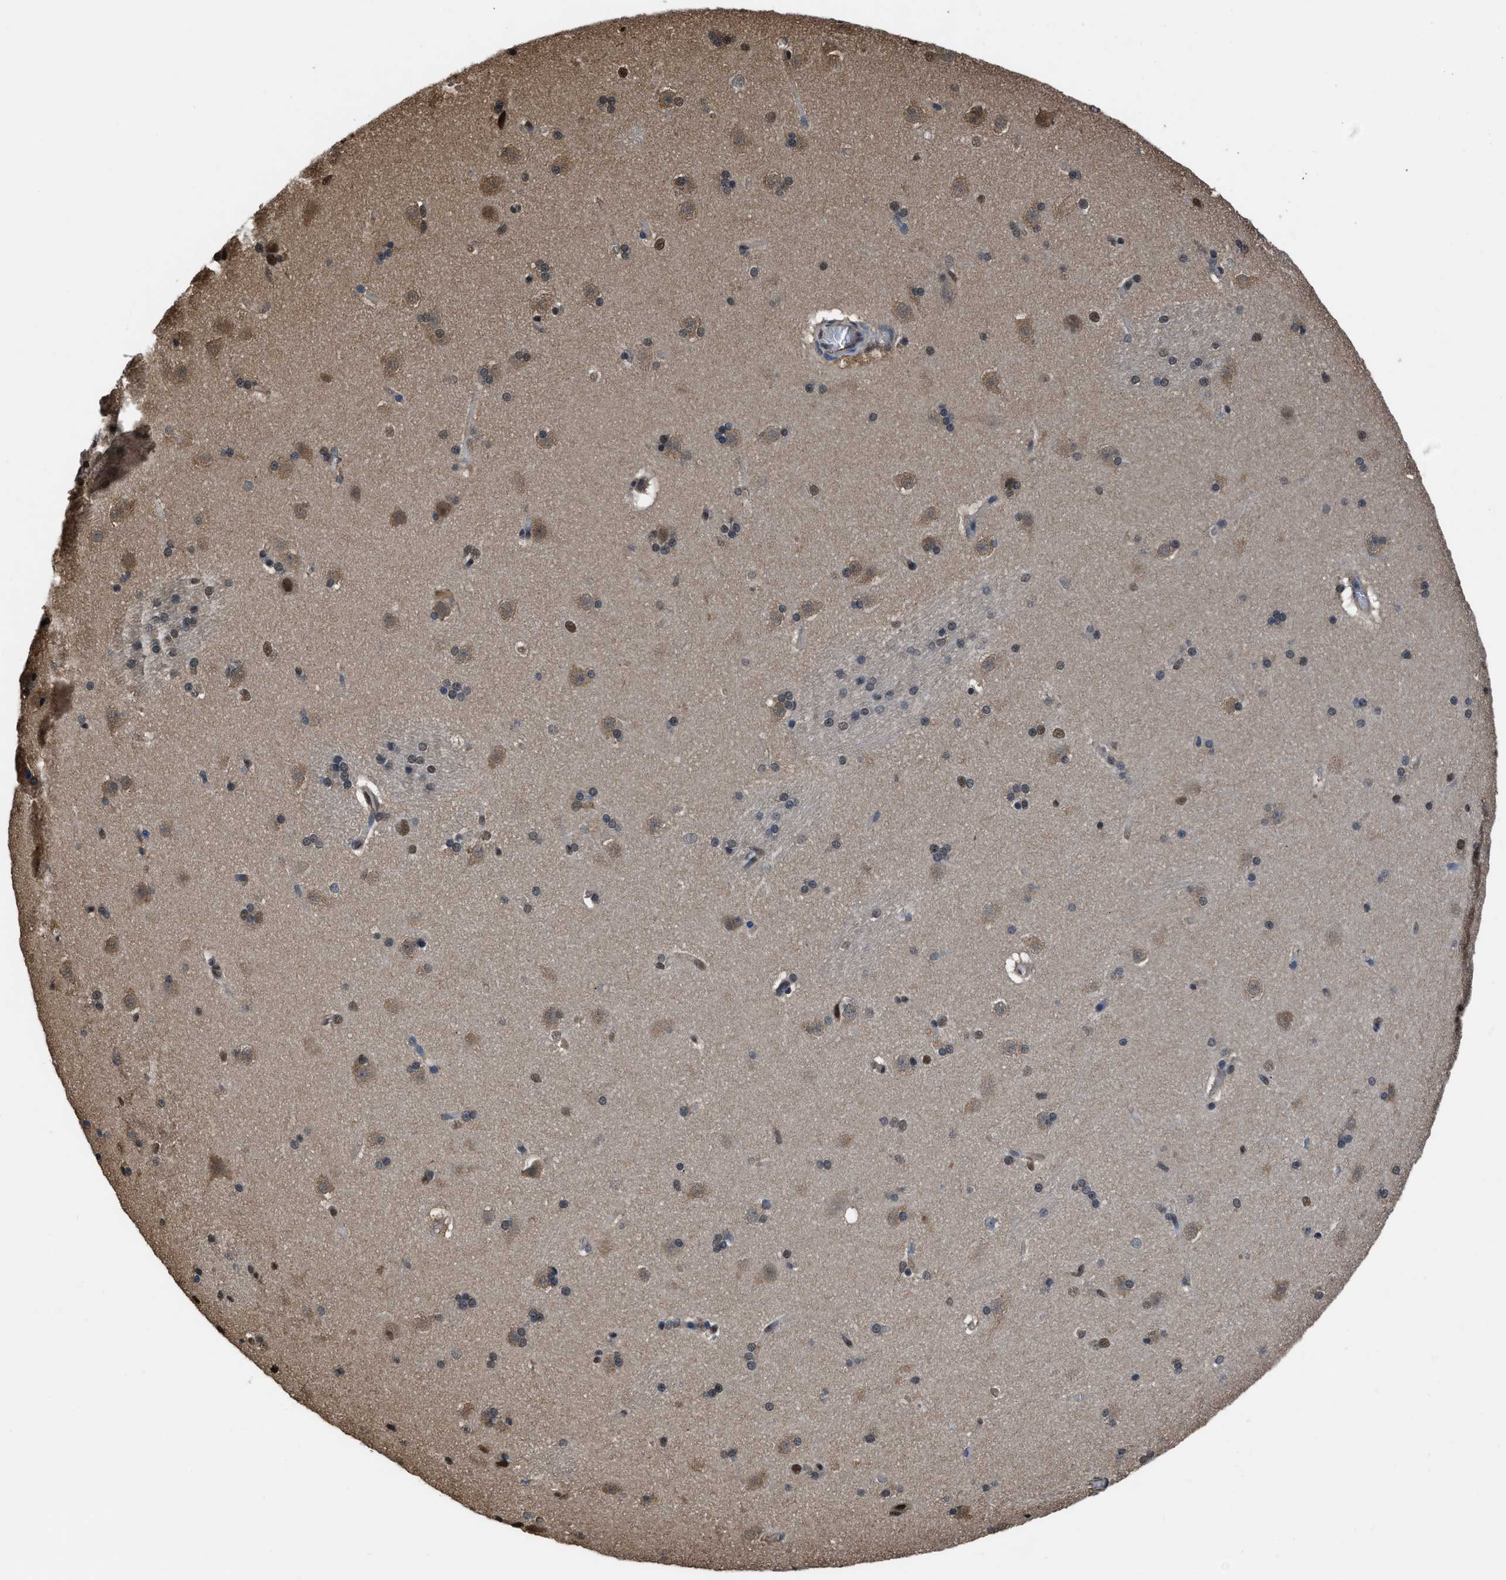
{"staining": {"intensity": "strong", "quantity": "25%-75%", "location": "nuclear"}, "tissue": "caudate", "cell_type": "Glial cells", "image_type": "normal", "snomed": [{"axis": "morphology", "description": "Normal tissue, NOS"}, {"axis": "topography", "description": "Lateral ventricle wall"}], "caption": "Strong nuclear staining for a protein is appreciated in approximately 25%-75% of glial cells of benign caudate using immunohistochemistry.", "gene": "FNTA", "patient": {"sex": "female", "age": 19}}